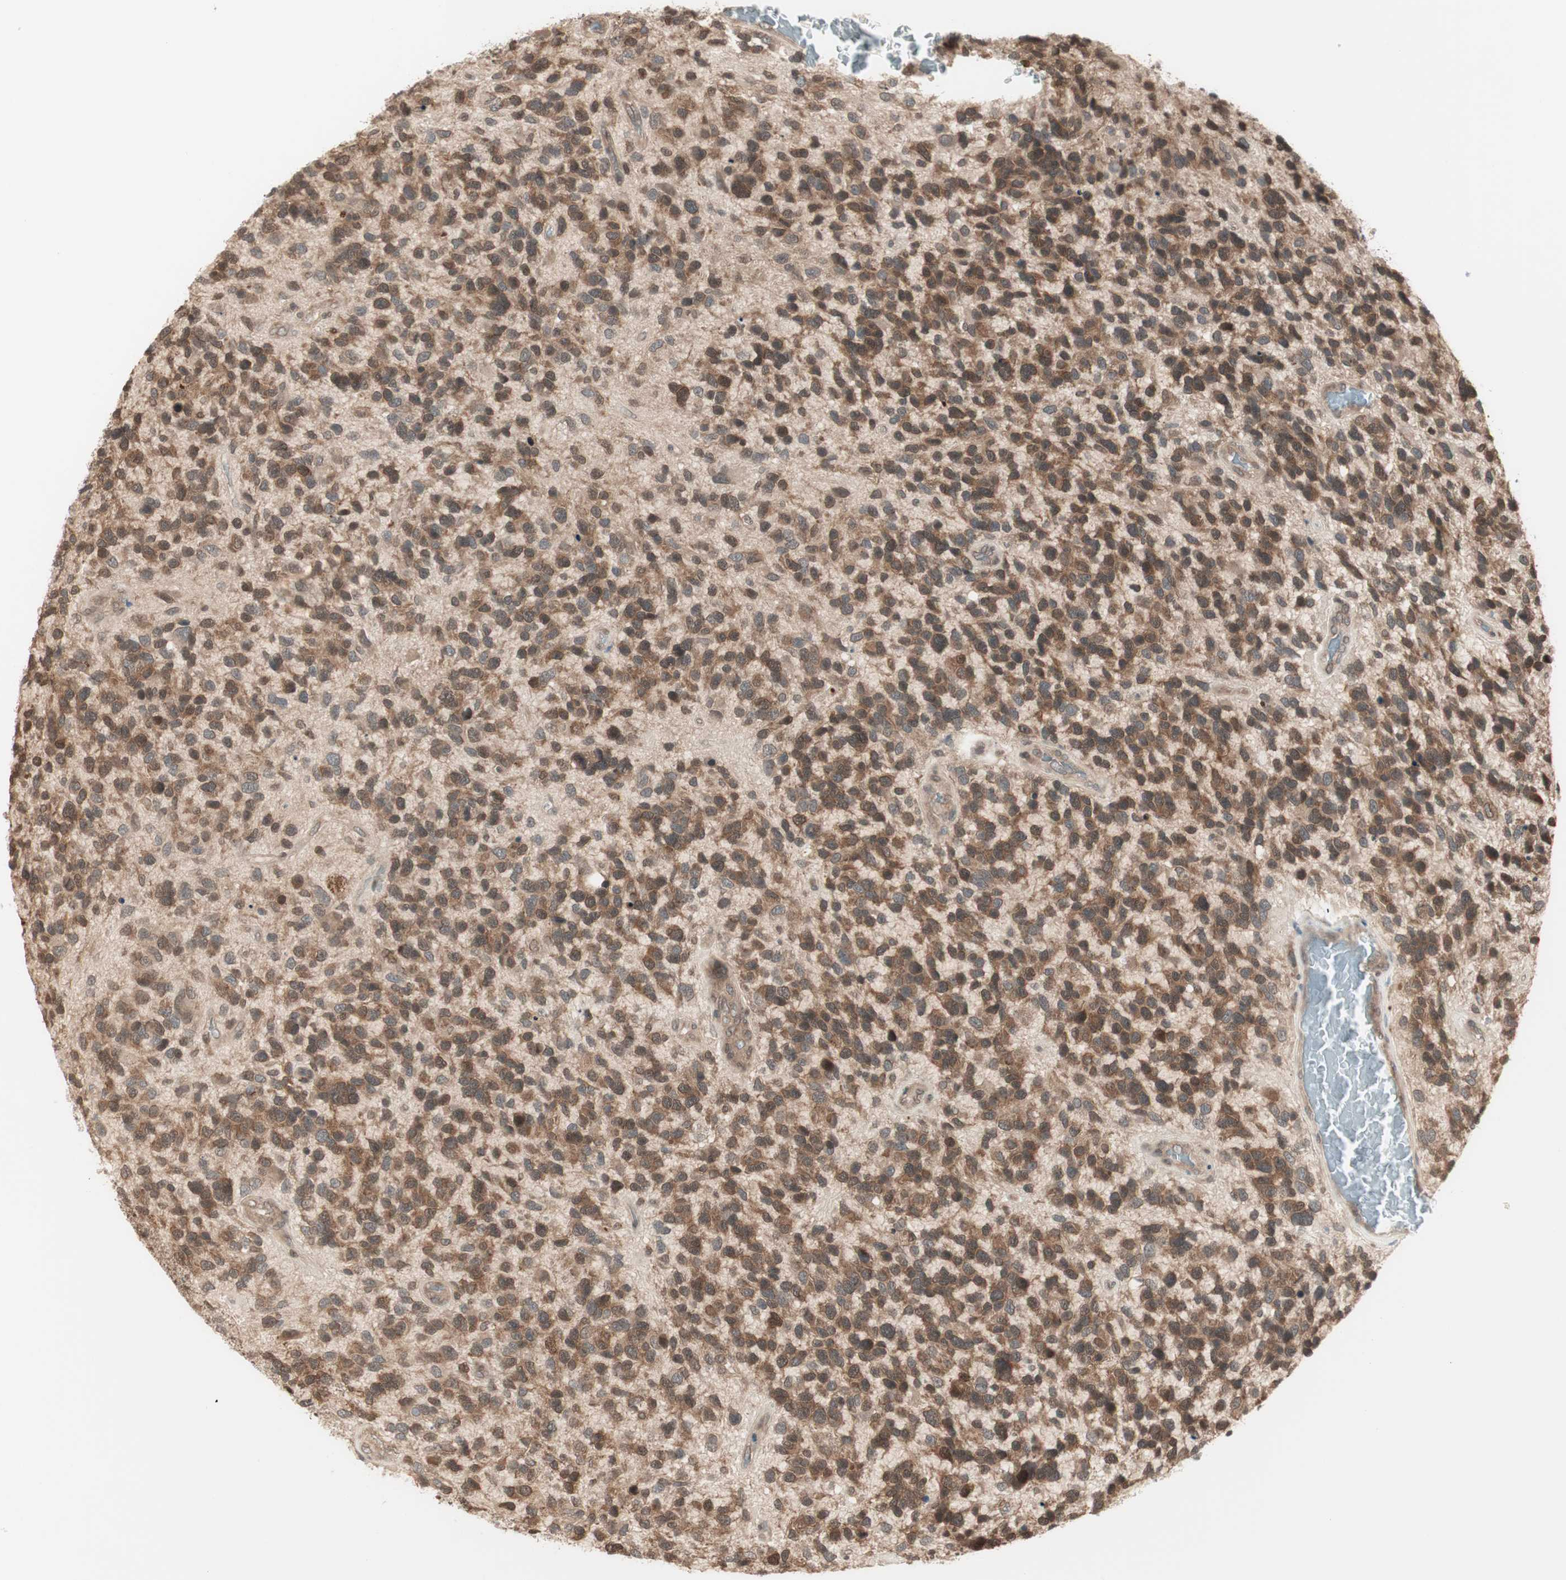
{"staining": {"intensity": "moderate", "quantity": "25%-75%", "location": "cytoplasmic/membranous"}, "tissue": "glioma", "cell_type": "Tumor cells", "image_type": "cancer", "snomed": [{"axis": "morphology", "description": "Glioma, malignant, High grade"}, {"axis": "topography", "description": "Brain"}], "caption": "Protein staining of glioma tissue shows moderate cytoplasmic/membranous expression in about 25%-75% of tumor cells. (brown staining indicates protein expression, while blue staining denotes nuclei).", "gene": "UBE2I", "patient": {"sex": "female", "age": 58}}